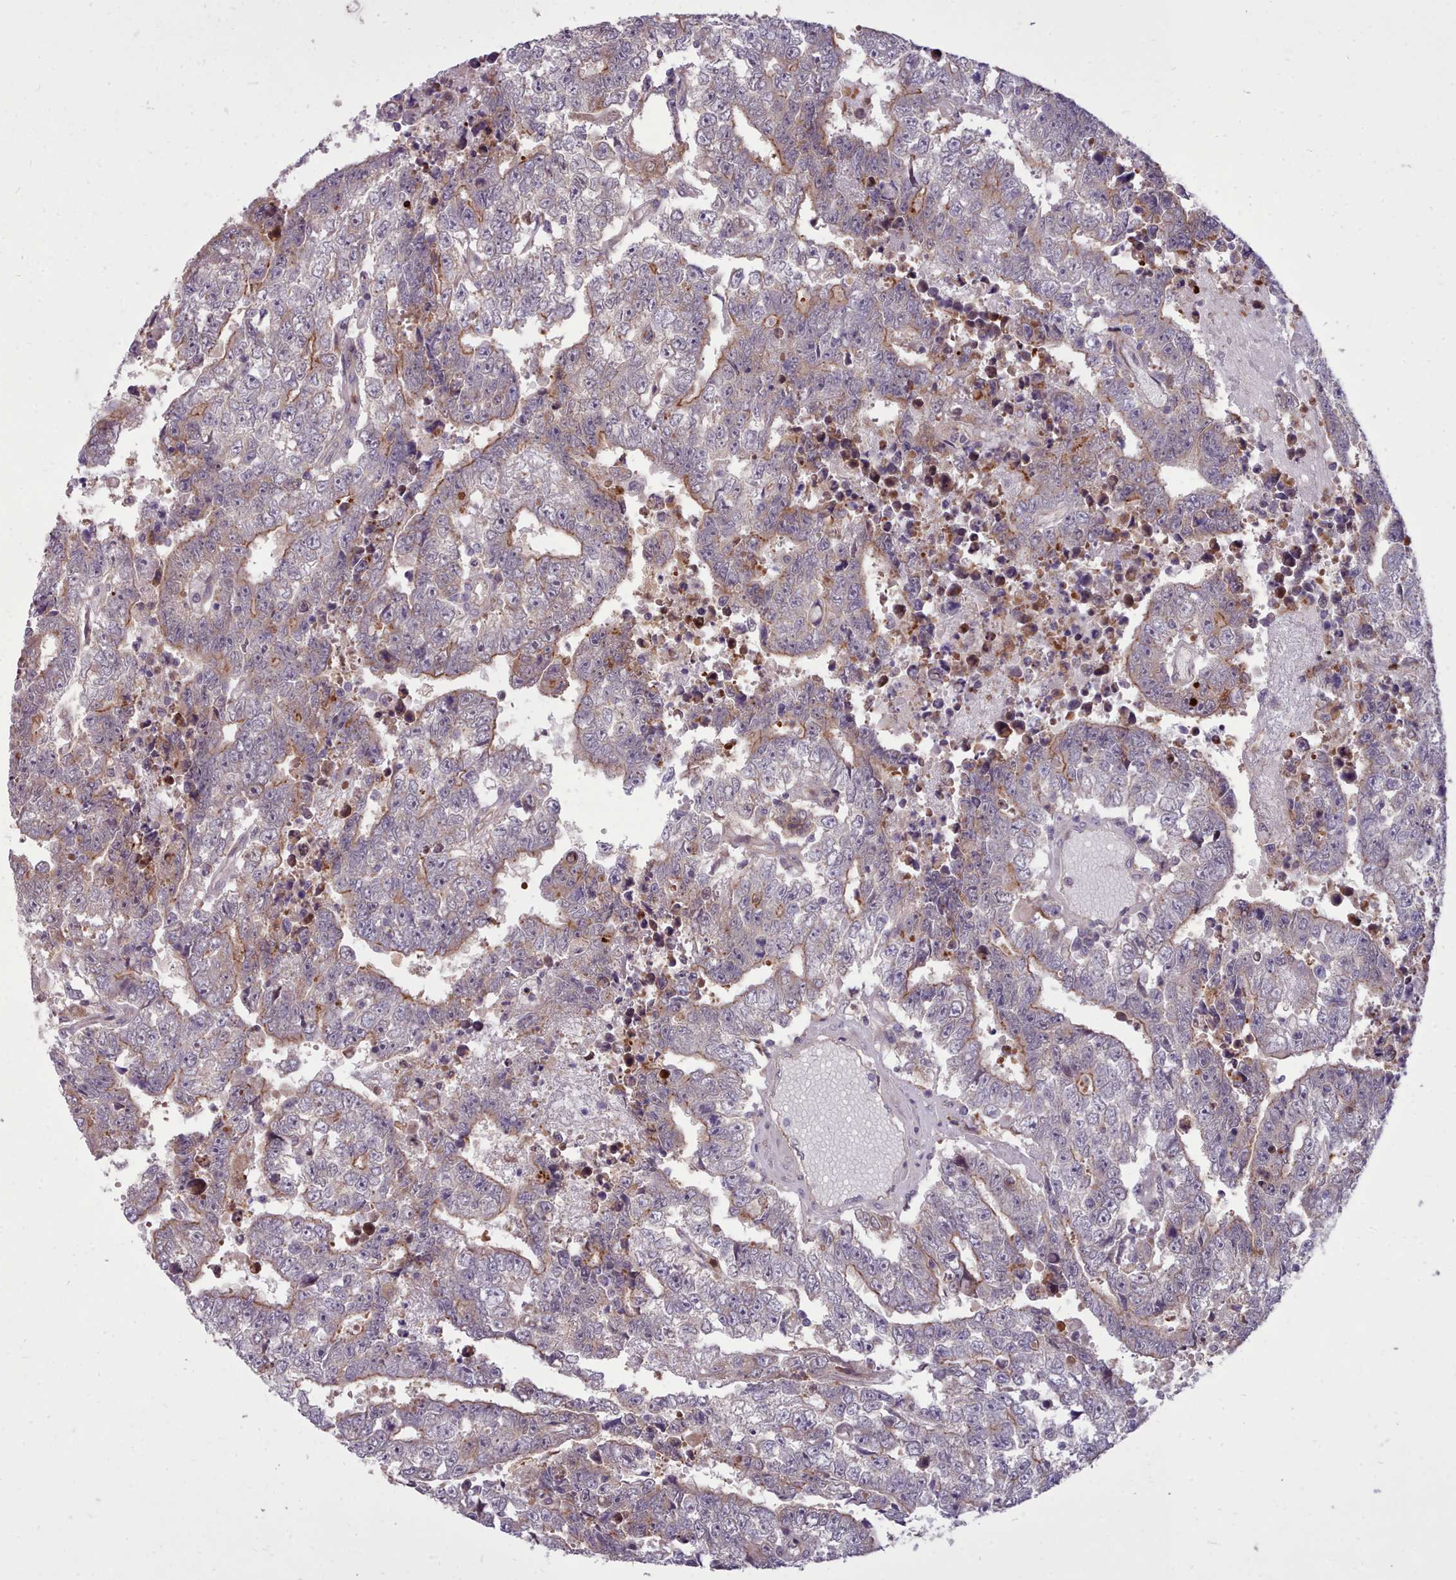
{"staining": {"intensity": "weak", "quantity": "25%-75%", "location": "cytoplasmic/membranous"}, "tissue": "testis cancer", "cell_type": "Tumor cells", "image_type": "cancer", "snomed": [{"axis": "morphology", "description": "Carcinoma, Embryonal, NOS"}, {"axis": "topography", "description": "Testis"}], "caption": "DAB immunohistochemical staining of human testis cancer reveals weak cytoplasmic/membranous protein expression in about 25%-75% of tumor cells.", "gene": "AHCY", "patient": {"sex": "male", "age": 25}}